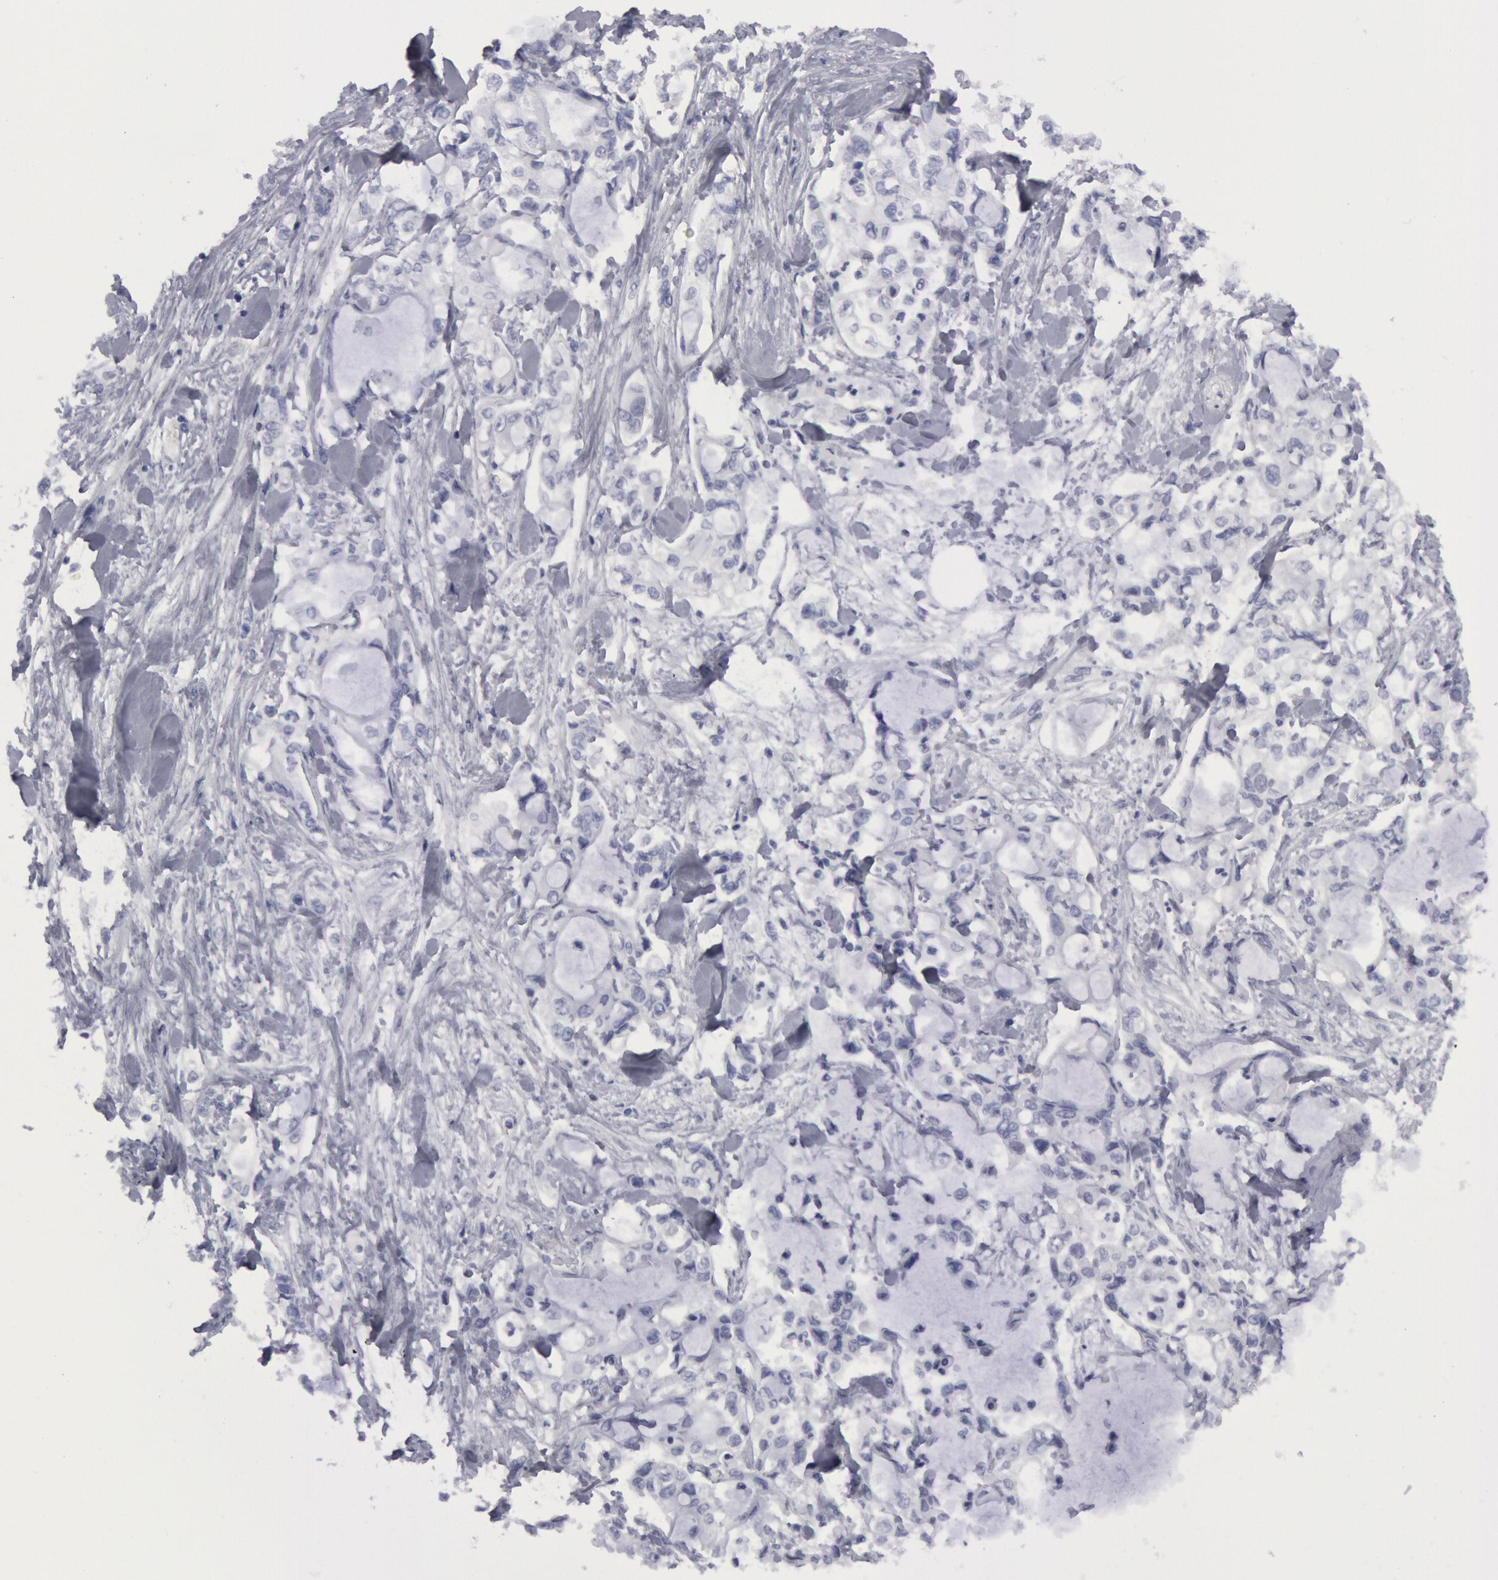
{"staining": {"intensity": "negative", "quantity": "none", "location": "none"}, "tissue": "pancreatic cancer", "cell_type": "Tumor cells", "image_type": "cancer", "snomed": [{"axis": "morphology", "description": "Adenocarcinoma, NOS"}, {"axis": "topography", "description": "Pancreas"}], "caption": "This is an IHC micrograph of human pancreatic cancer (adenocarcinoma). There is no staining in tumor cells.", "gene": "FHL1", "patient": {"sex": "female", "age": 70}}